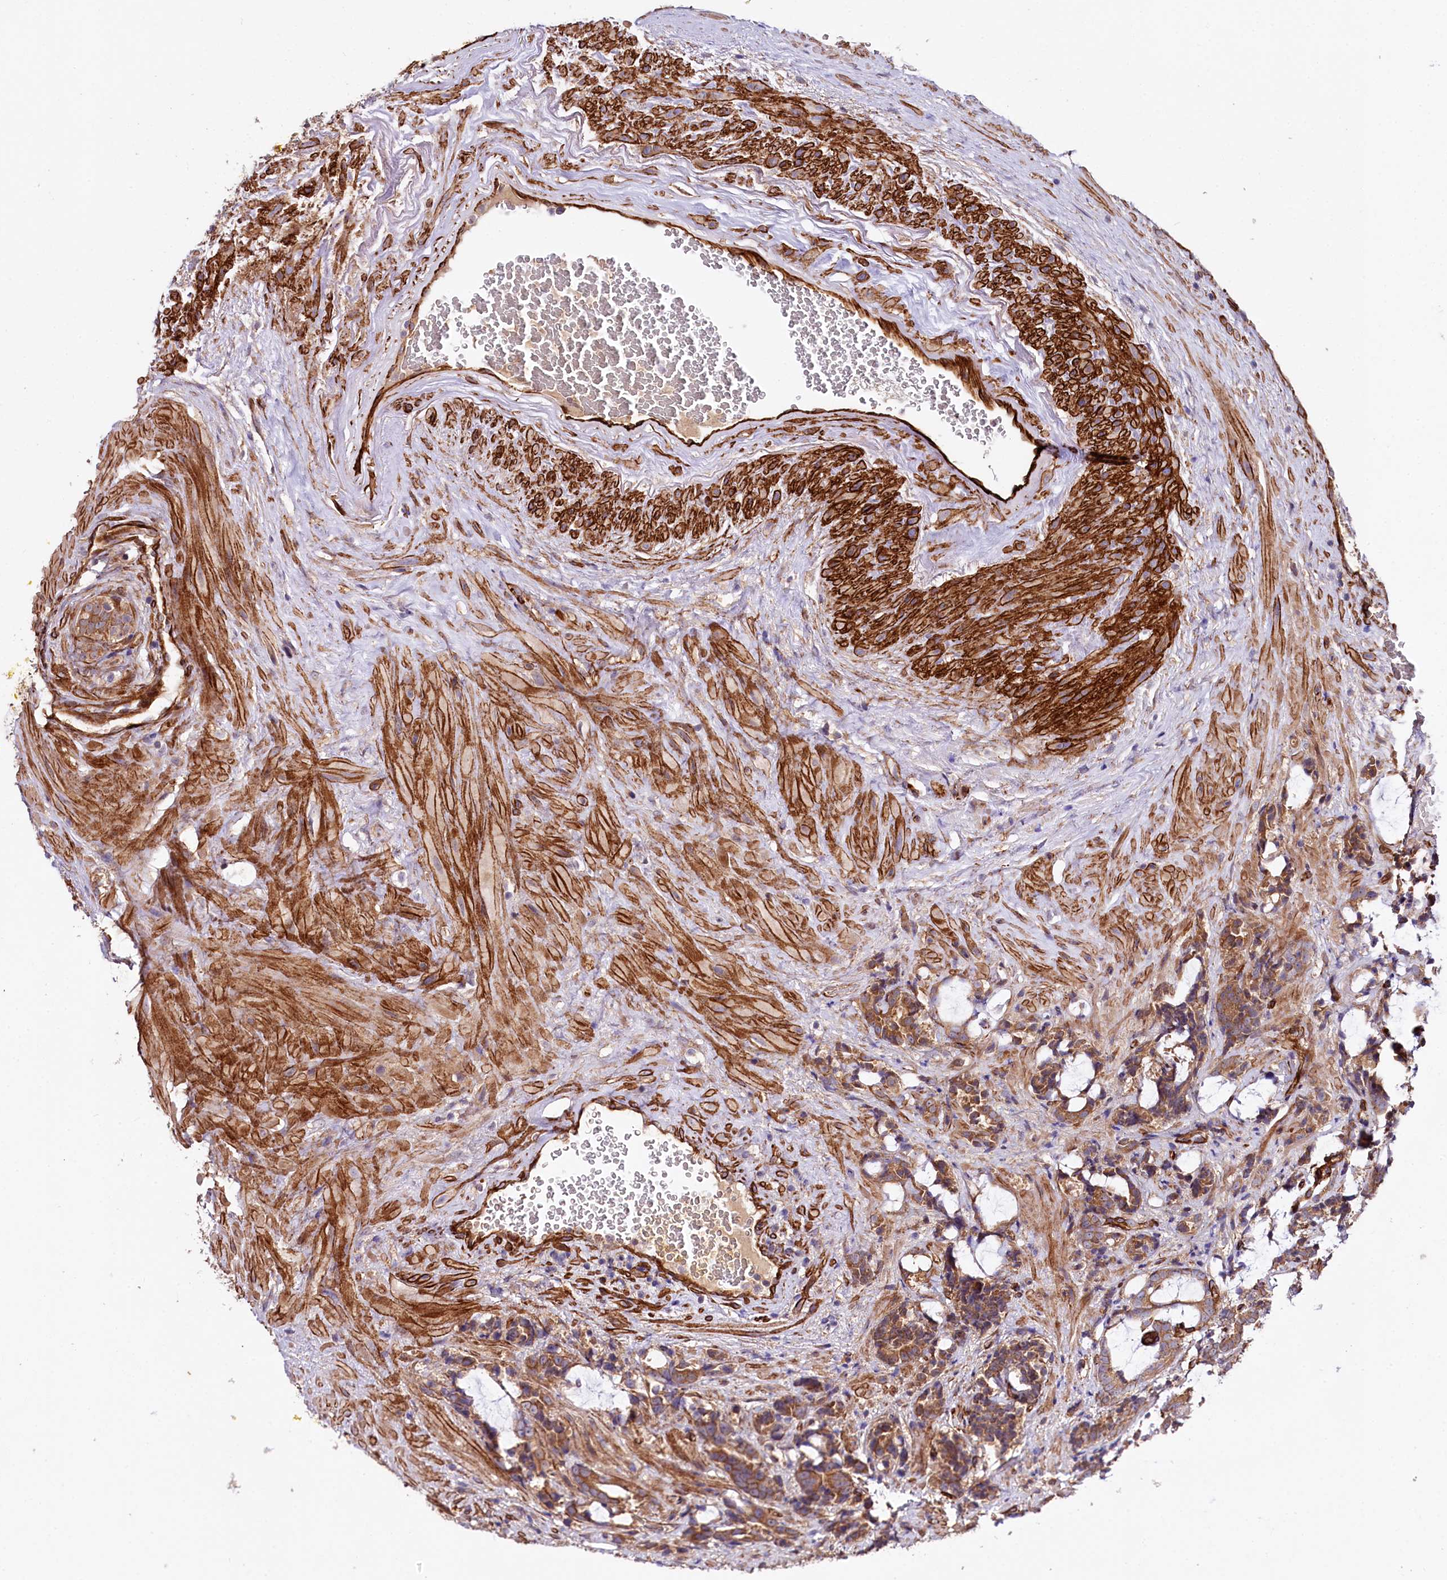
{"staining": {"intensity": "moderate", "quantity": ">75%", "location": "cytoplasmic/membranous"}, "tissue": "prostate cancer", "cell_type": "Tumor cells", "image_type": "cancer", "snomed": [{"axis": "morphology", "description": "Adenocarcinoma, High grade"}, {"axis": "topography", "description": "Prostate and seminal vesicle, NOS"}], "caption": "This image exhibits IHC staining of prostate cancer (high-grade adenocarcinoma), with medium moderate cytoplasmic/membranous expression in approximately >75% of tumor cells.", "gene": "SPATS2", "patient": {"sex": "male", "age": 67}}